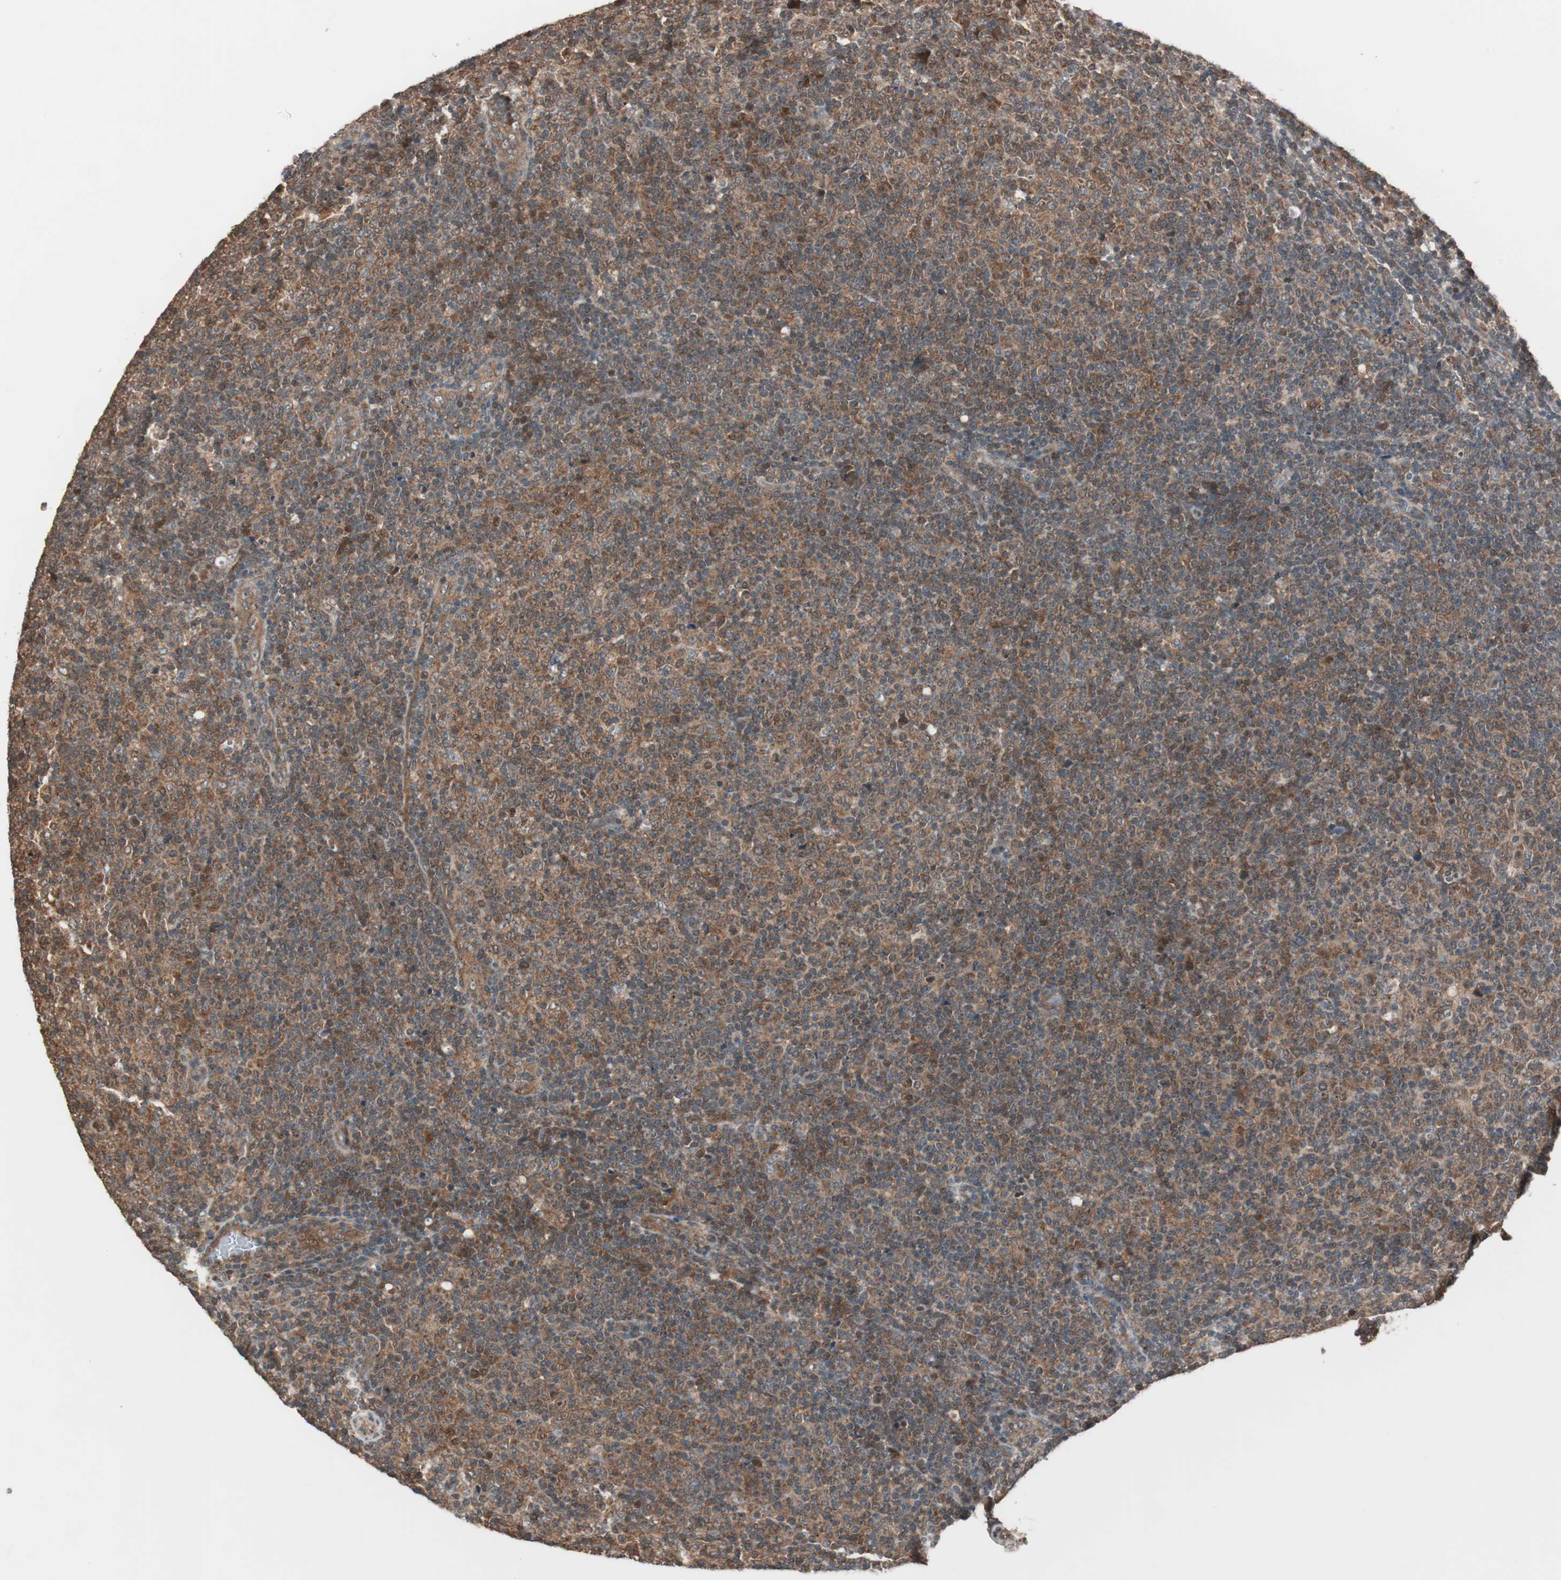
{"staining": {"intensity": "moderate", "quantity": ">75%", "location": "cytoplasmic/membranous"}, "tissue": "lymphoma", "cell_type": "Tumor cells", "image_type": "cancer", "snomed": [{"axis": "morphology", "description": "Malignant lymphoma, non-Hodgkin's type, Low grade"}, {"axis": "topography", "description": "Lymph node"}], "caption": "Immunohistochemical staining of lymphoma displays moderate cytoplasmic/membranous protein staining in about >75% of tumor cells. Immunohistochemistry (ihc) stains the protein in brown and the nuclei are stained blue.", "gene": "FBXO5", "patient": {"sex": "male", "age": 70}}